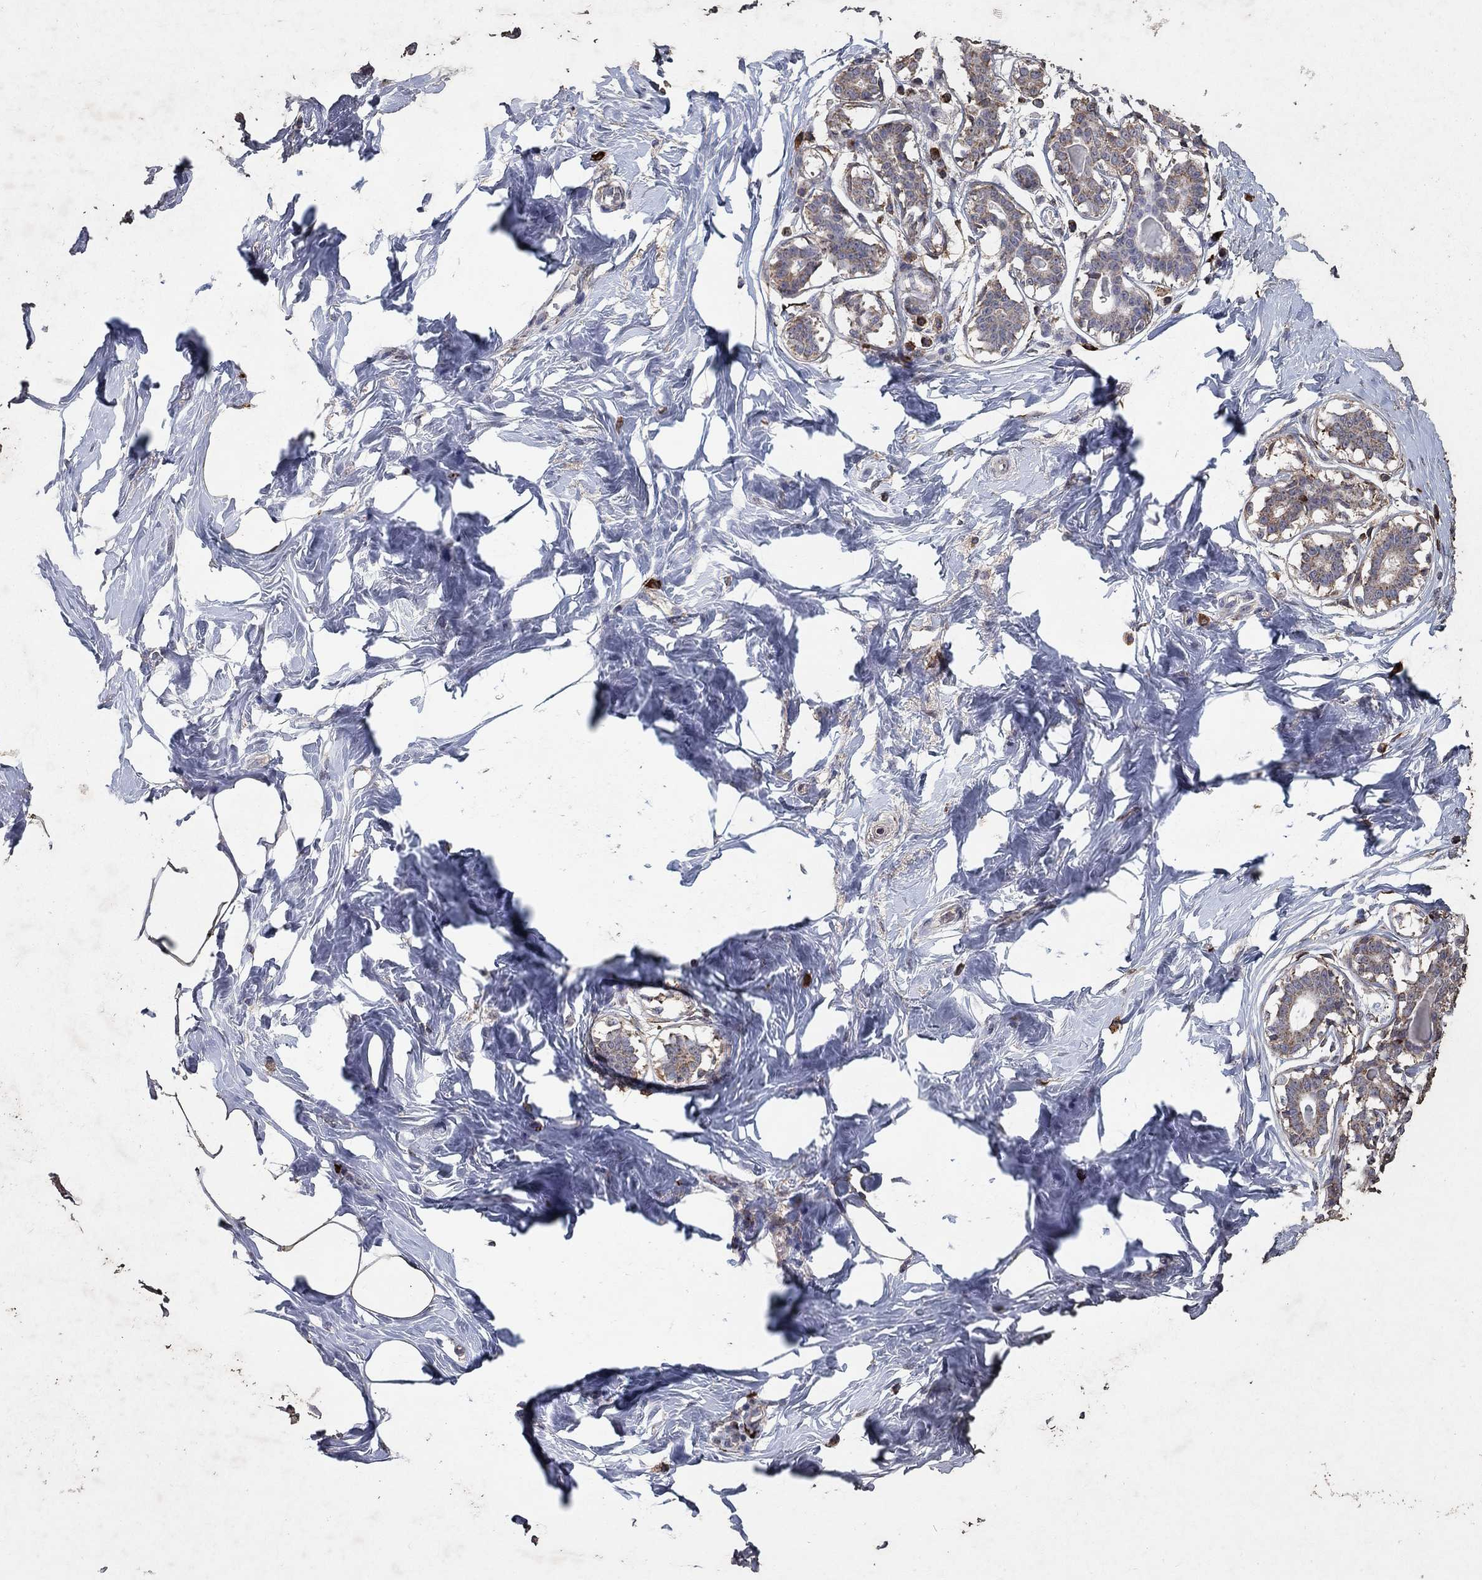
{"staining": {"intensity": "negative", "quantity": "none", "location": "none"}, "tissue": "breast", "cell_type": "Adipocytes", "image_type": "normal", "snomed": [{"axis": "morphology", "description": "Normal tissue, NOS"}, {"axis": "morphology", "description": "Lobular carcinoma, in situ"}, {"axis": "topography", "description": "Breast"}], "caption": "This is an immunohistochemistry micrograph of normal human breast. There is no positivity in adipocytes.", "gene": "GPSM1", "patient": {"sex": "female", "age": 35}}